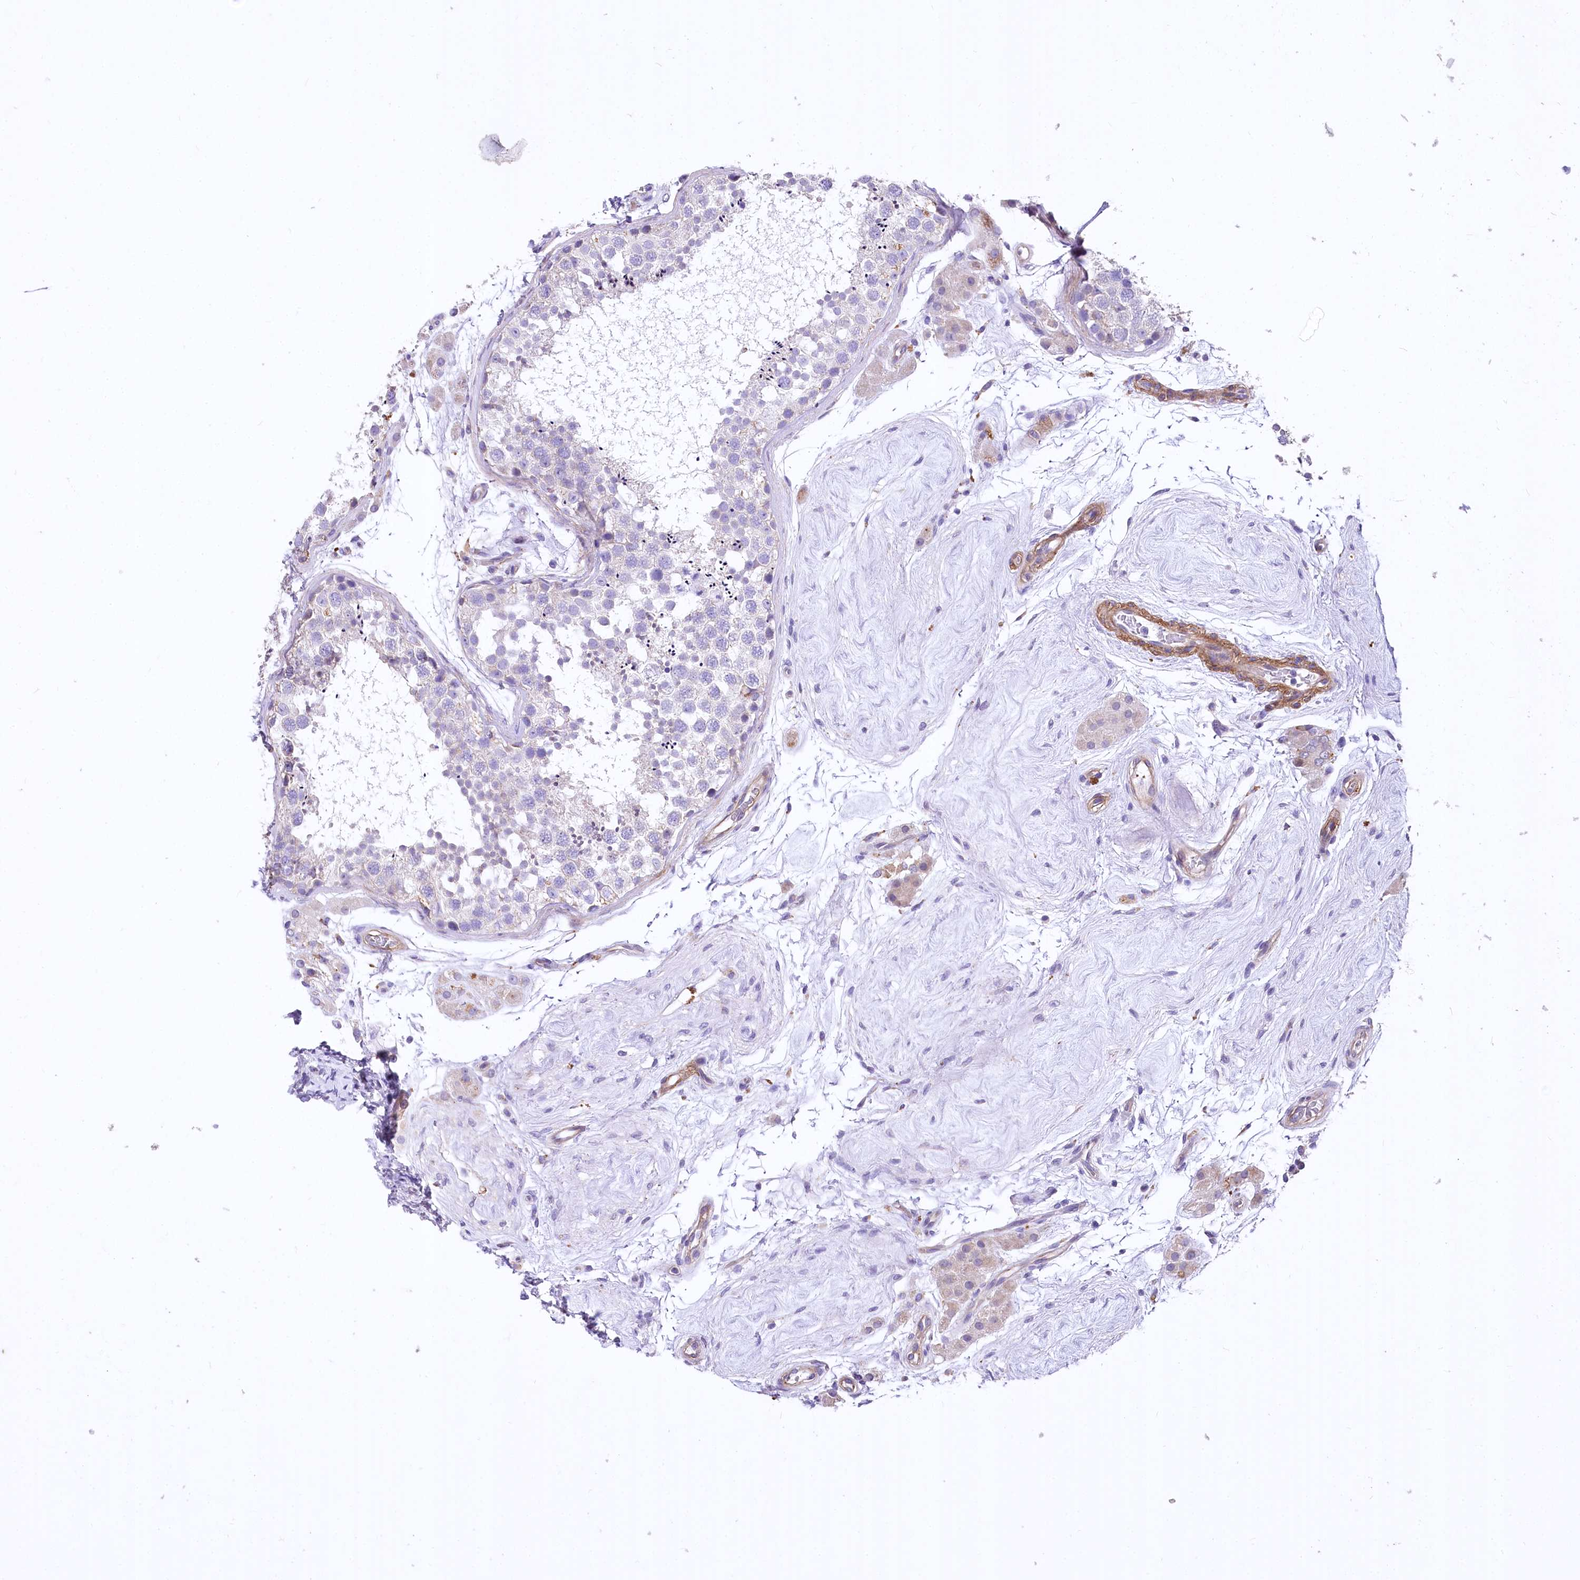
{"staining": {"intensity": "negative", "quantity": "none", "location": "none"}, "tissue": "testis", "cell_type": "Cells in seminiferous ducts", "image_type": "normal", "snomed": [{"axis": "morphology", "description": "Normal tissue, NOS"}, {"axis": "topography", "description": "Testis"}], "caption": "IHC photomicrograph of unremarkable testis stained for a protein (brown), which demonstrates no staining in cells in seminiferous ducts.", "gene": "RDH16", "patient": {"sex": "male", "age": 56}}